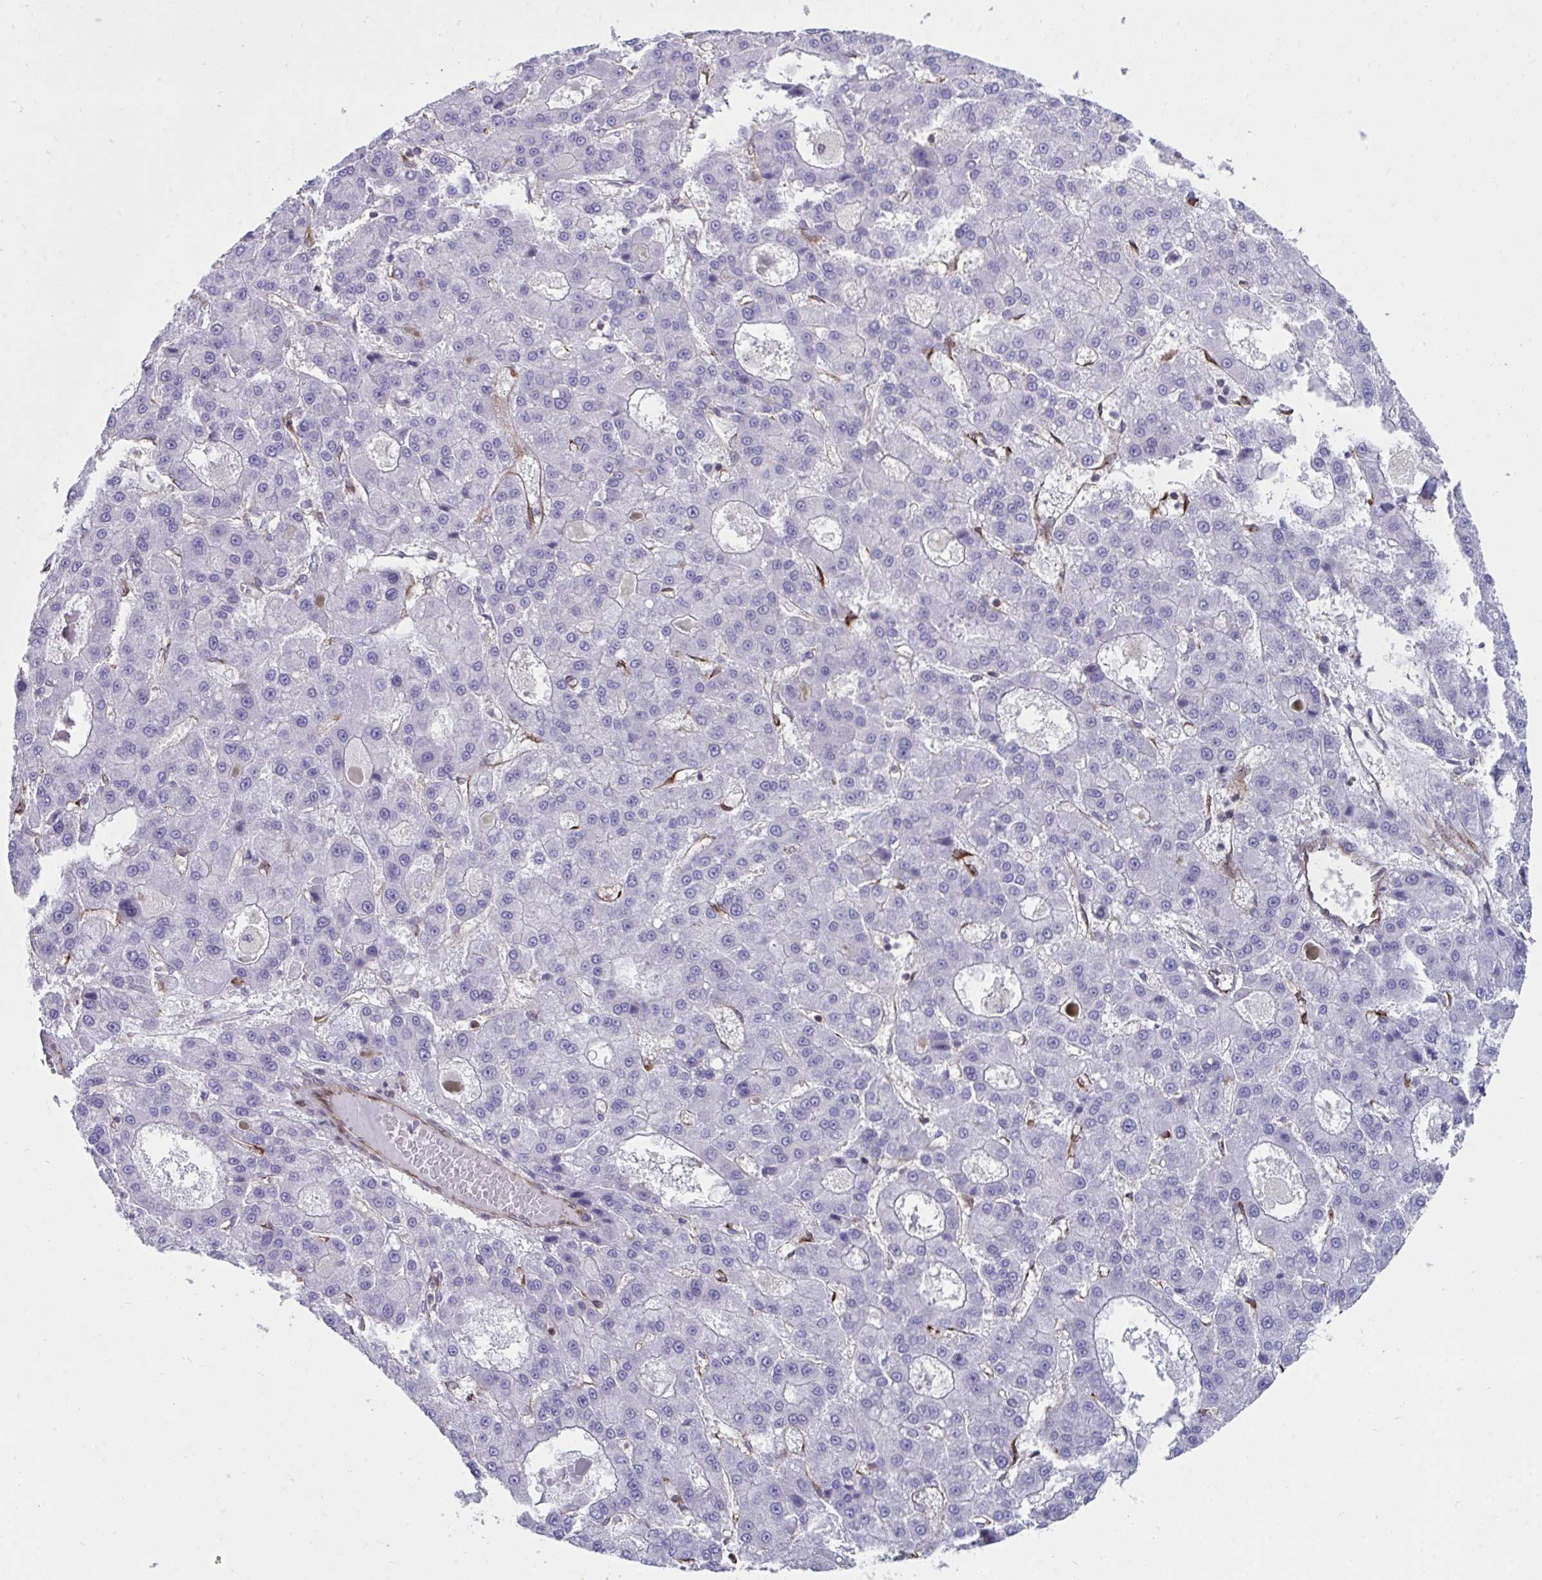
{"staining": {"intensity": "negative", "quantity": "none", "location": "none"}, "tissue": "liver cancer", "cell_type": "Tumor cells", "image_type": "cancer", "snomed": [{"axis": "morphology", "description": "Carcinoma, Hepatocellular, NOS"}, {"axis": "topography", "description": "Liver"}], "caption": "The IHC histopathology image has no significant expression in tumor cells of hepatocellular carcinoma (liver) tissue. The staining is performed using DAB brown chromogen with nuclei counter-stained in using hematoxylin.", "gene": "FOXN3", "patient": {"sex": "male", "age": 70}}